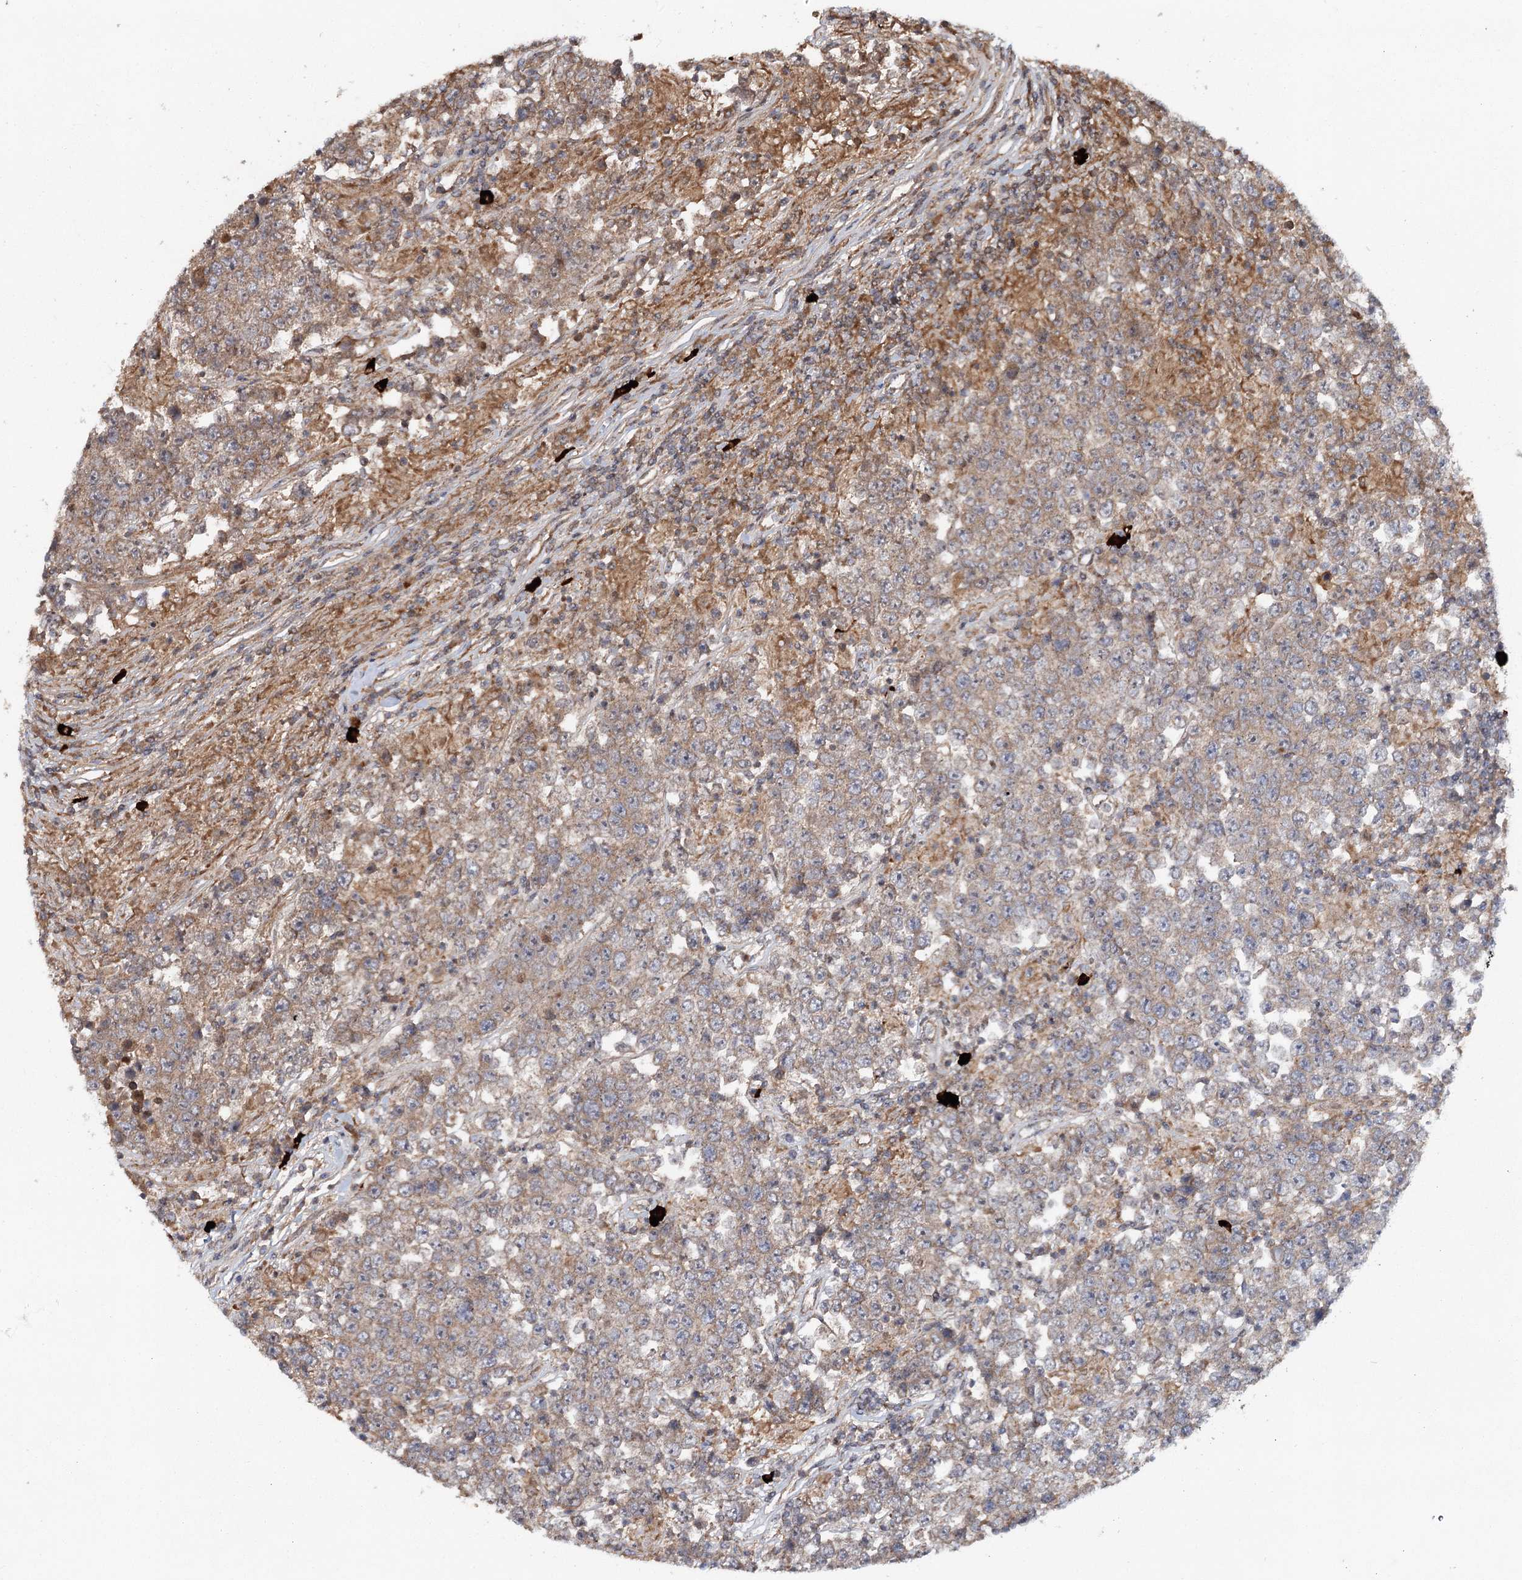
{"staining": {"intensity": "weak", "quantity": ">75%", "location": "cytoplasmic/membranous"}, "tissue": "testis cancer", "cell_type": "Tumor cells", "image_type": "cancer", "snomed": [{"axis": "morphology", "description": "Normal tissue, NOS"}, {"axis": "morphology", "description": "Urothelial carcinoma, High grade"}, {"axis": "morphology", "description": "Seminoma, NOS"}, {"axis": "morphology", "description": "Carcinoma, Embryonal, NOS"}, {"axis": "topography", "description": "Urinary bladder"}, {"axis": "topography", "description": "Testis"}], "caption": "Weak cytoplasmic/membranous protein positivity is appreciated in about >75% of tumor cells in testis seminoma.", "gene": "MAP3K13", "patient": {"sex": "male", "age": 41}}